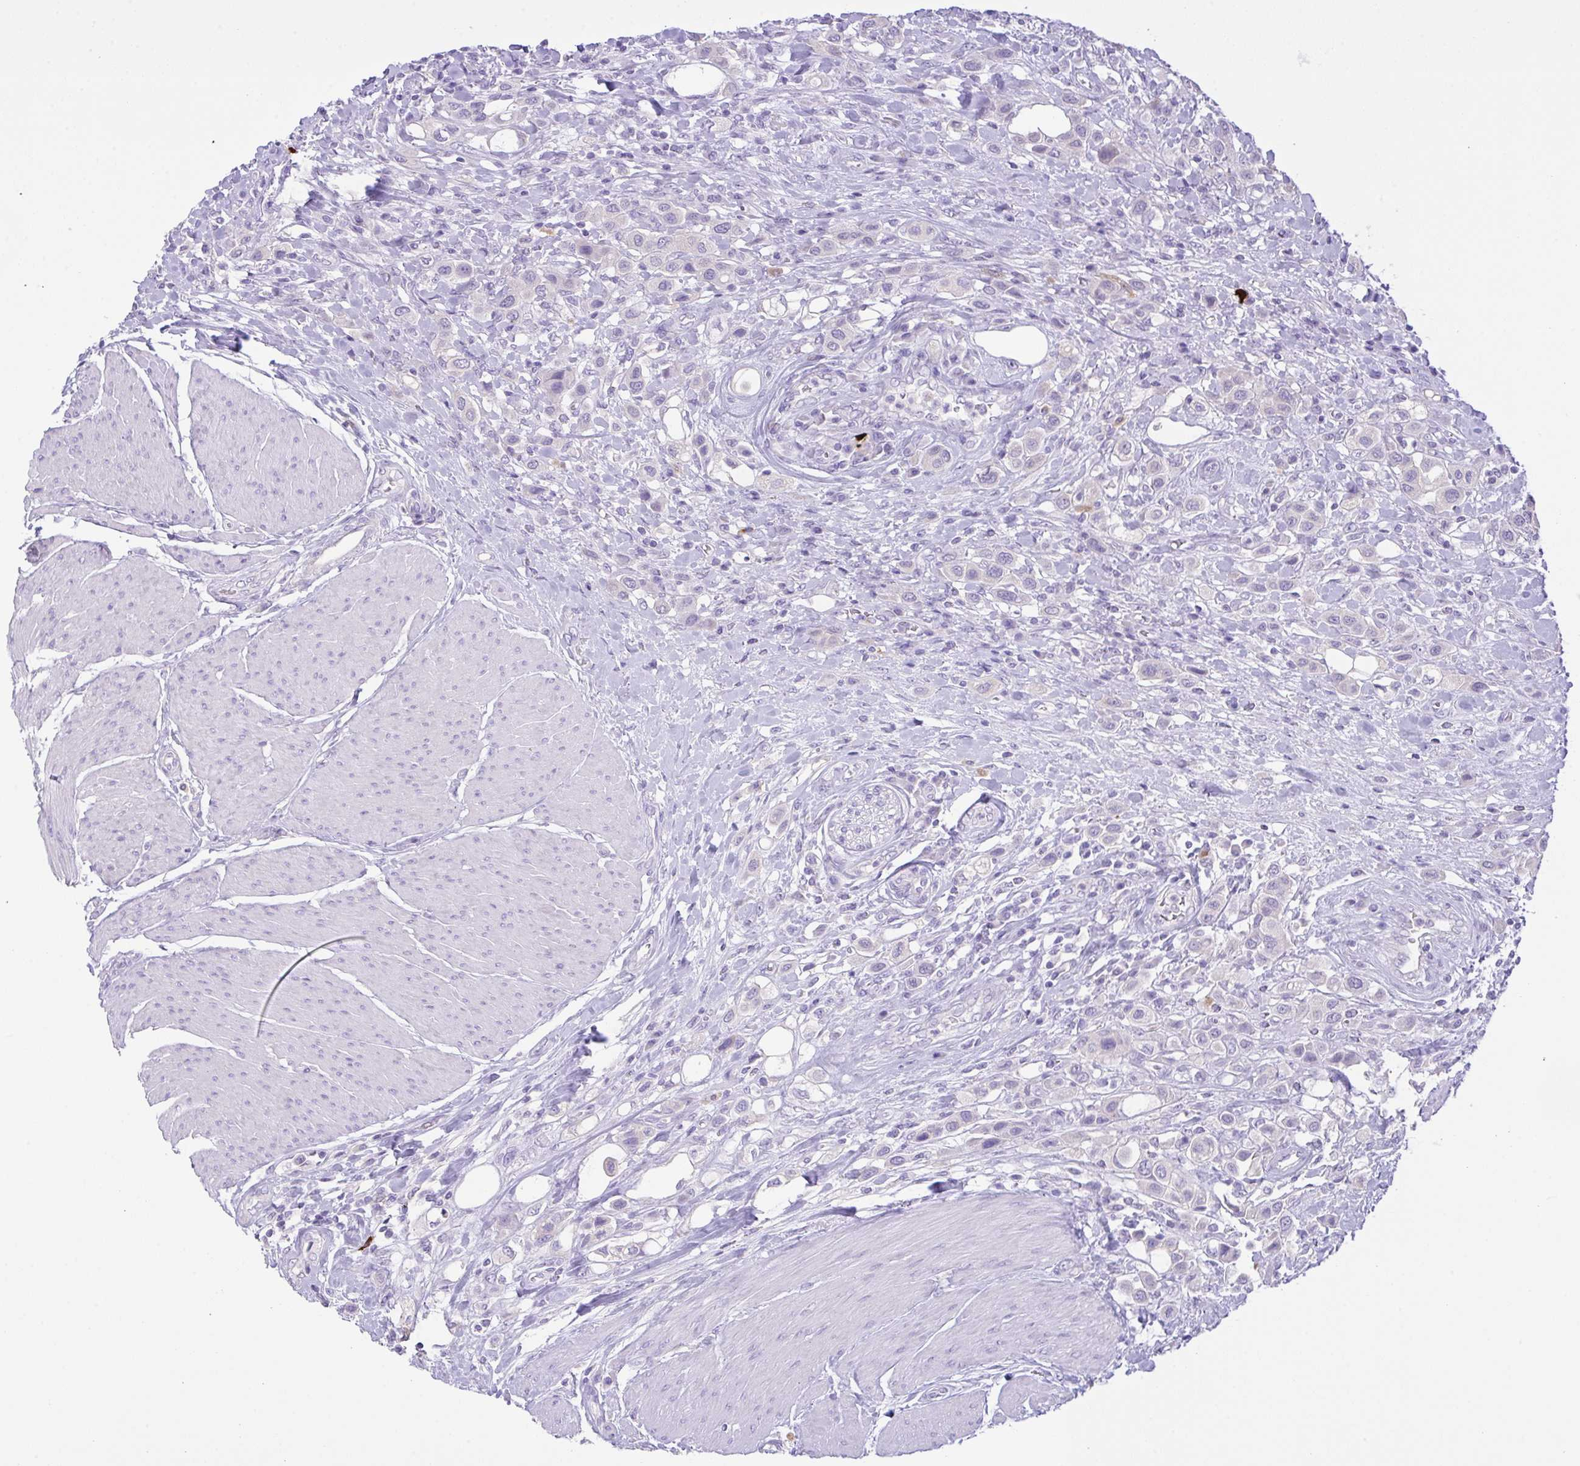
{"staining": {"intensity": "negative", "quantity": "none", "location": "none"}, "tissue": "urothelial cancer", "cell_type": "Tumor cells", "image_type": "cancer", "snomed": [{"axis": "morphology", "description": "Urothelial carcinoma, High grade"}, {"axis": "topography", "description": "Urinary bladder"}], "caption": "High-grade urothelial carcinoma was stained to show a protein in brown. There is no significant staining in tumor cells.", "gene": "CST11", "patient": {"sex": "male", "age": 50}}